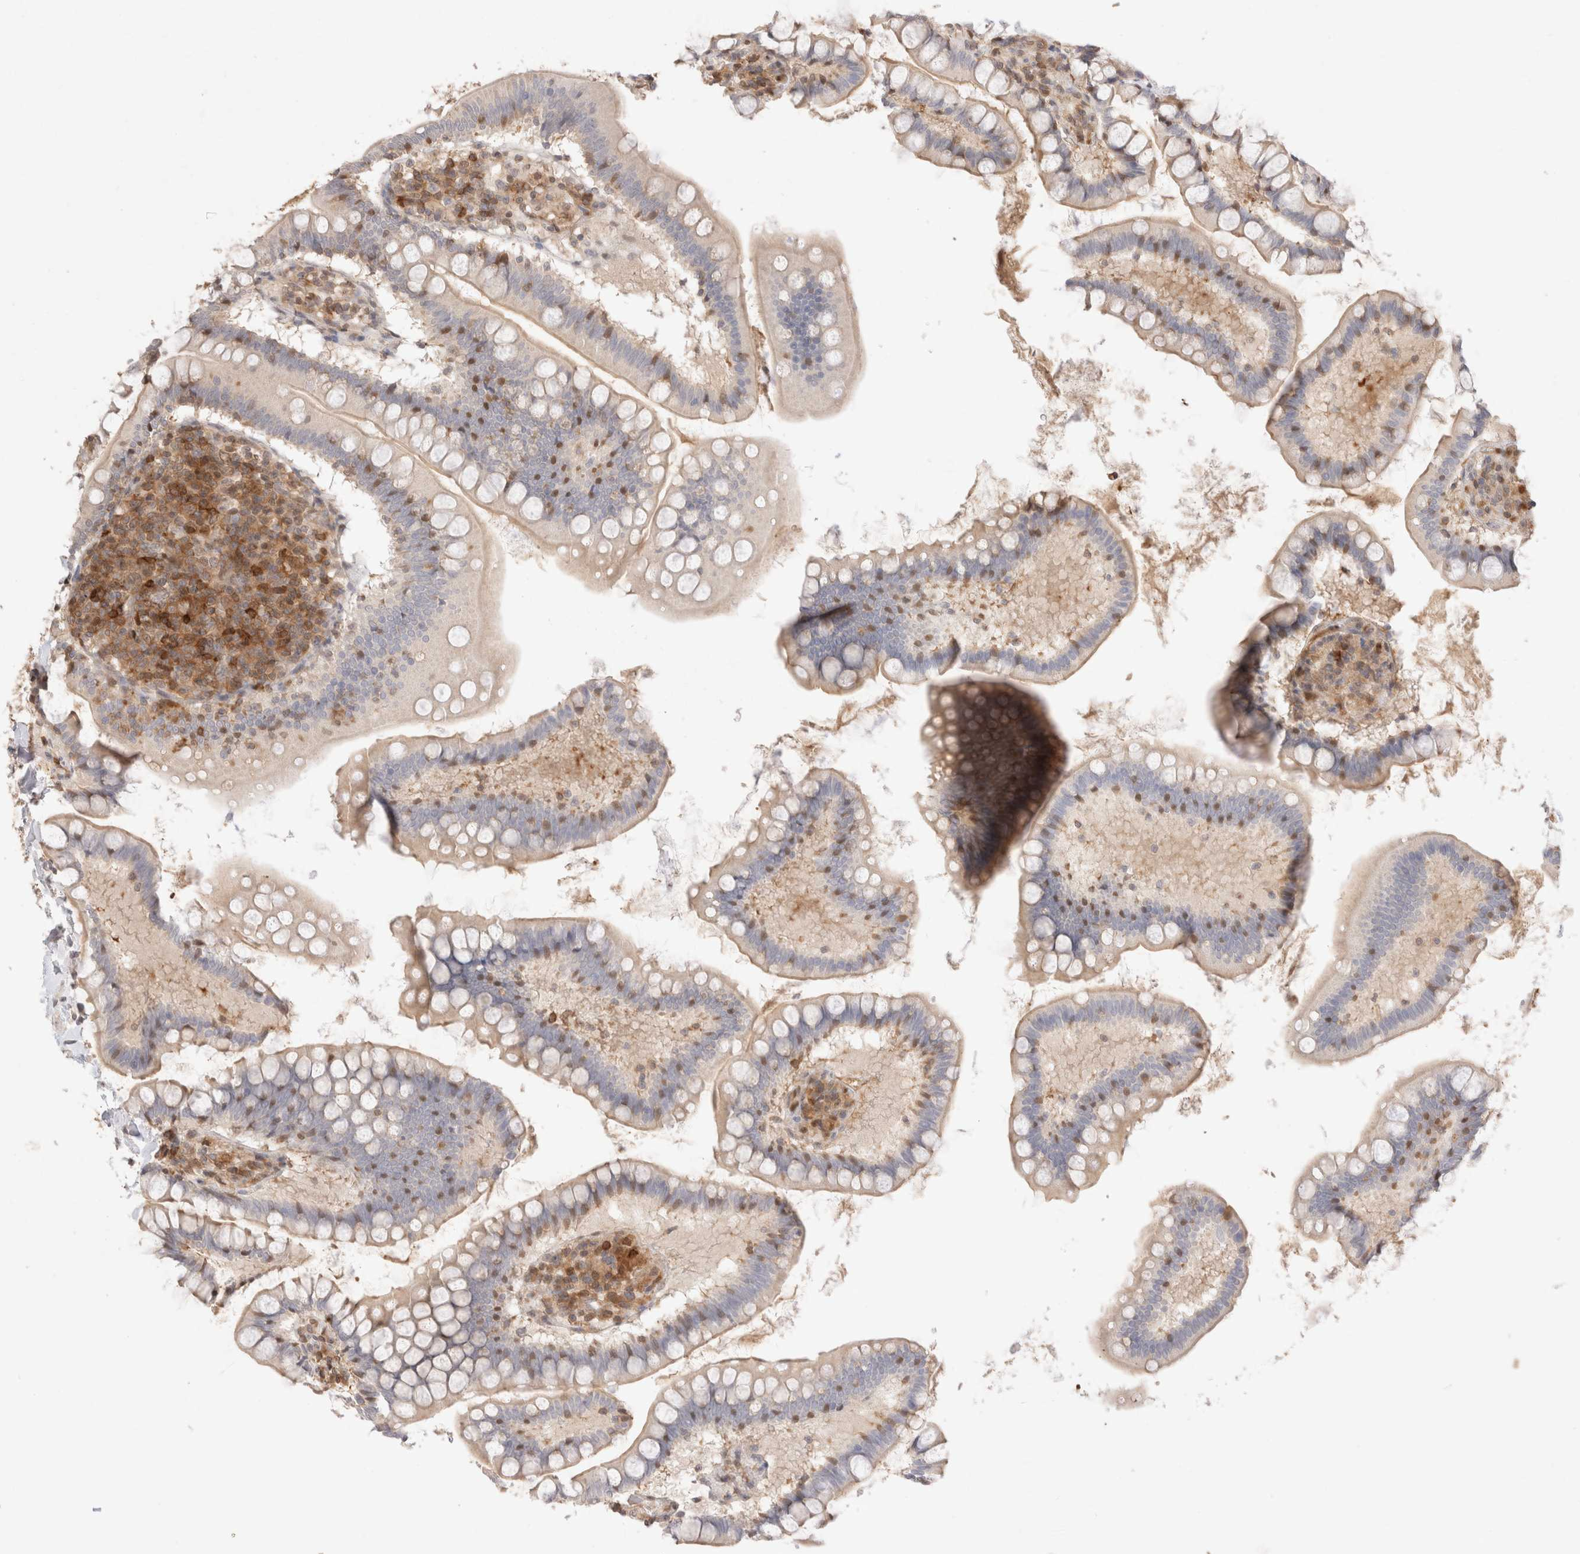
{"staining": {"intensity": "weak", "quantity": "<25%", "location": "cytoplasmic/membranous"}, "tissue": "small intestine", "cell_type": "Glandular cells", "image_type": "normal", "snomed": [{"axis": "morphology", "description": "Normal tissue, NOS"}, {"axis": "topography", "description": "Small intestine"}], "caption": "Immunohistochemistry photomicrograph of normal small intestine stained for a protein (brown), which demonstrates no positivity in glandular cells.", "gene": "STARD10", "patient": {"sex": "female", "age": 84}}